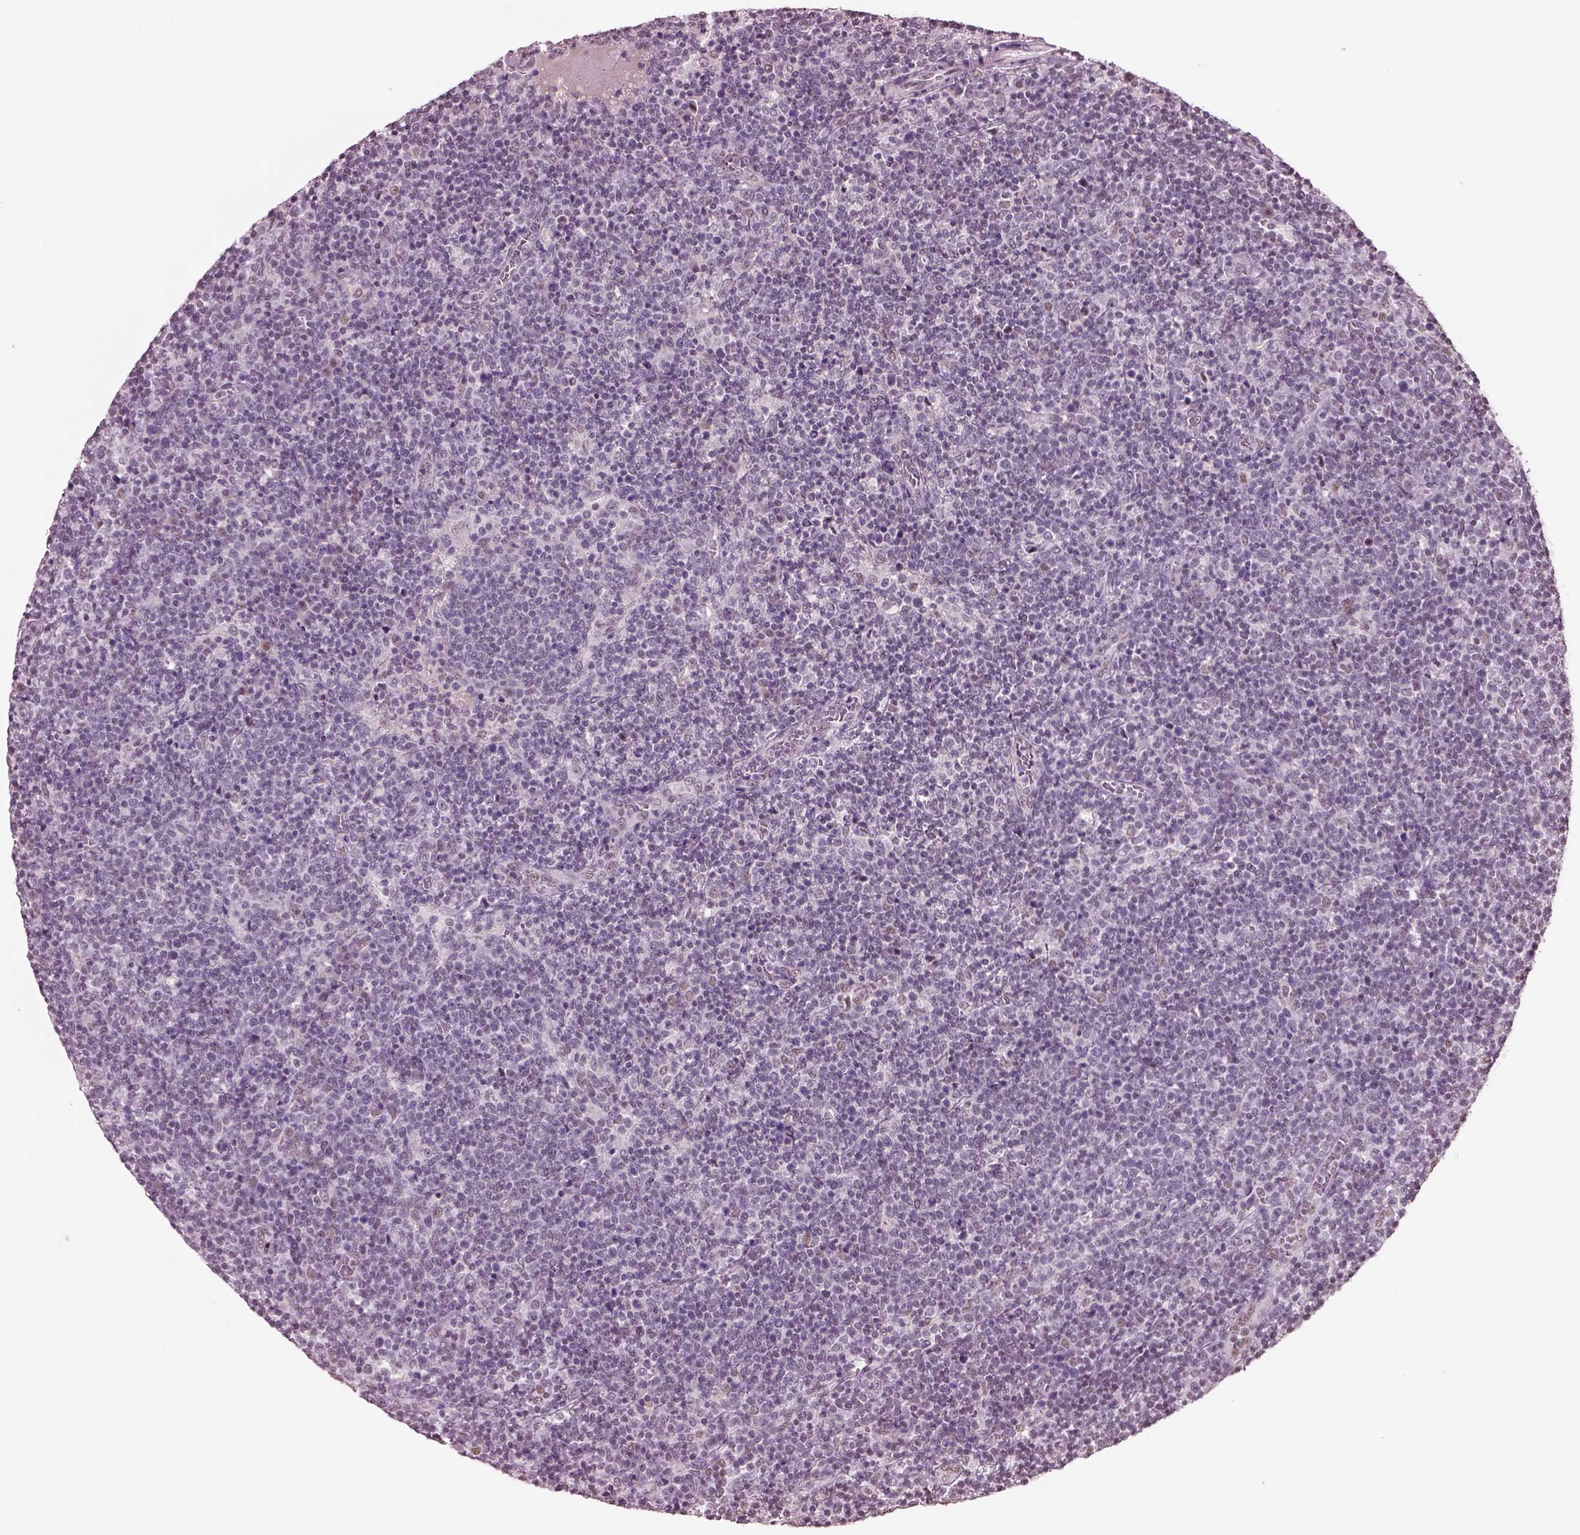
{"staining": {"intensity": "weak", "quantity": "<25%", "location": "nuclear"}, "tissue": "lymphoma", "cell_type": "Tumor cells", "image_type": "cancer", "snomed": [{"axis": "morphology", "description": "Malignant lymphoma, non-Hodgkin's type, High grade"}, {"axis": "topography", "description": "Lymph node"}], "caption": "This is an immunohistochemistry (IHC) histopathology image of lymphoma. There is no positivity in tumor cells.", "gene": "SEPHS1", "patient": {"sex": "male", "age": 61}}